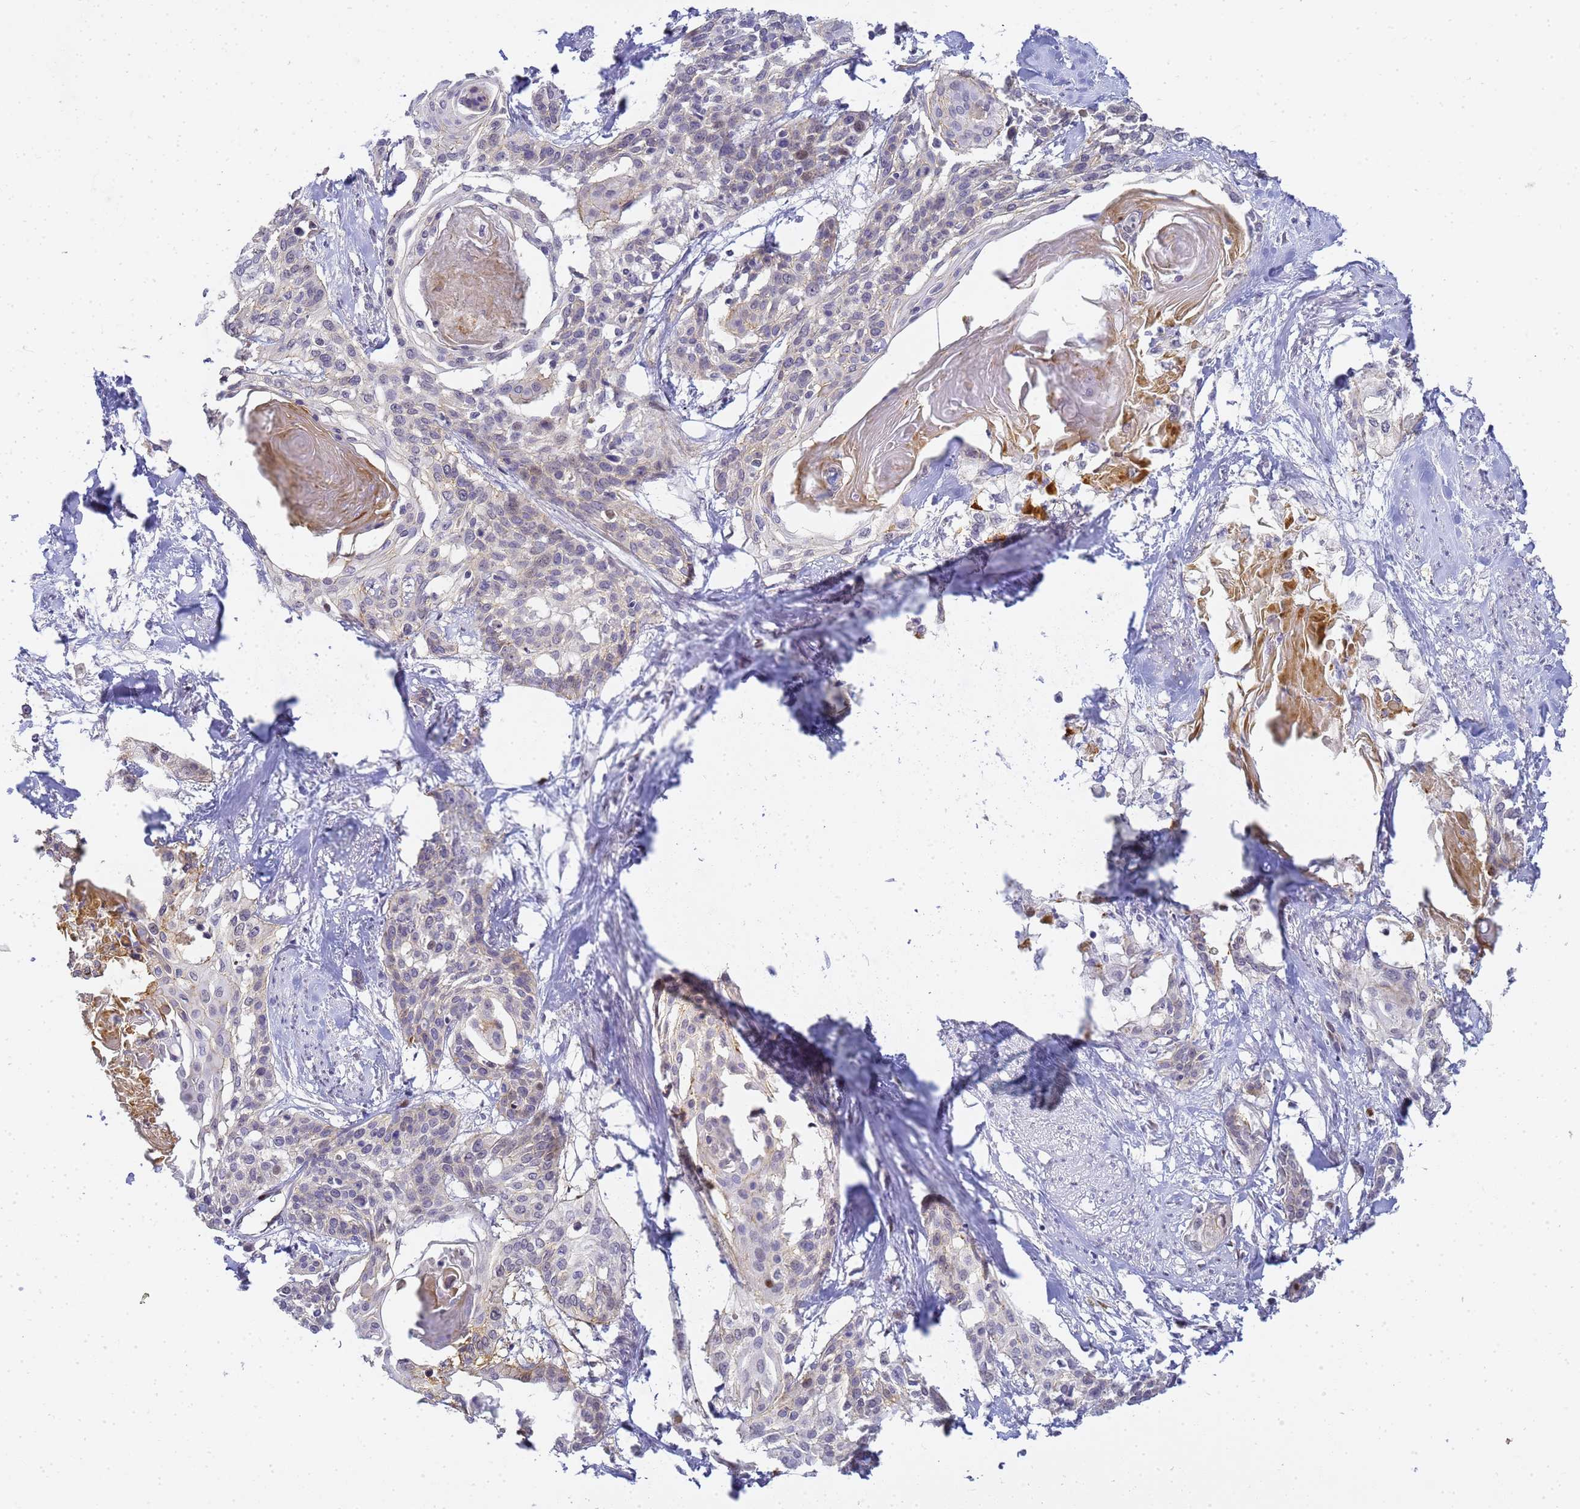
{"staining": {"intensity": "negative", "quantity": "none", "location": "none"}, "tissue": "cervical cancer", "cell_type": "Tumor cells", "image_type": "cancer", "snomed": [{"axis": "morphology", "description": "Squamous cell carcinoma, NOS"}, {"axis": "topography", "description": "Cervix"}], "caption": "Micrograph shows no significant protein positivity in tumor cells of cervical squamous cell carcinoma.", "gene": "GON4L", "patient": {"sex": "female", "age": 57}}